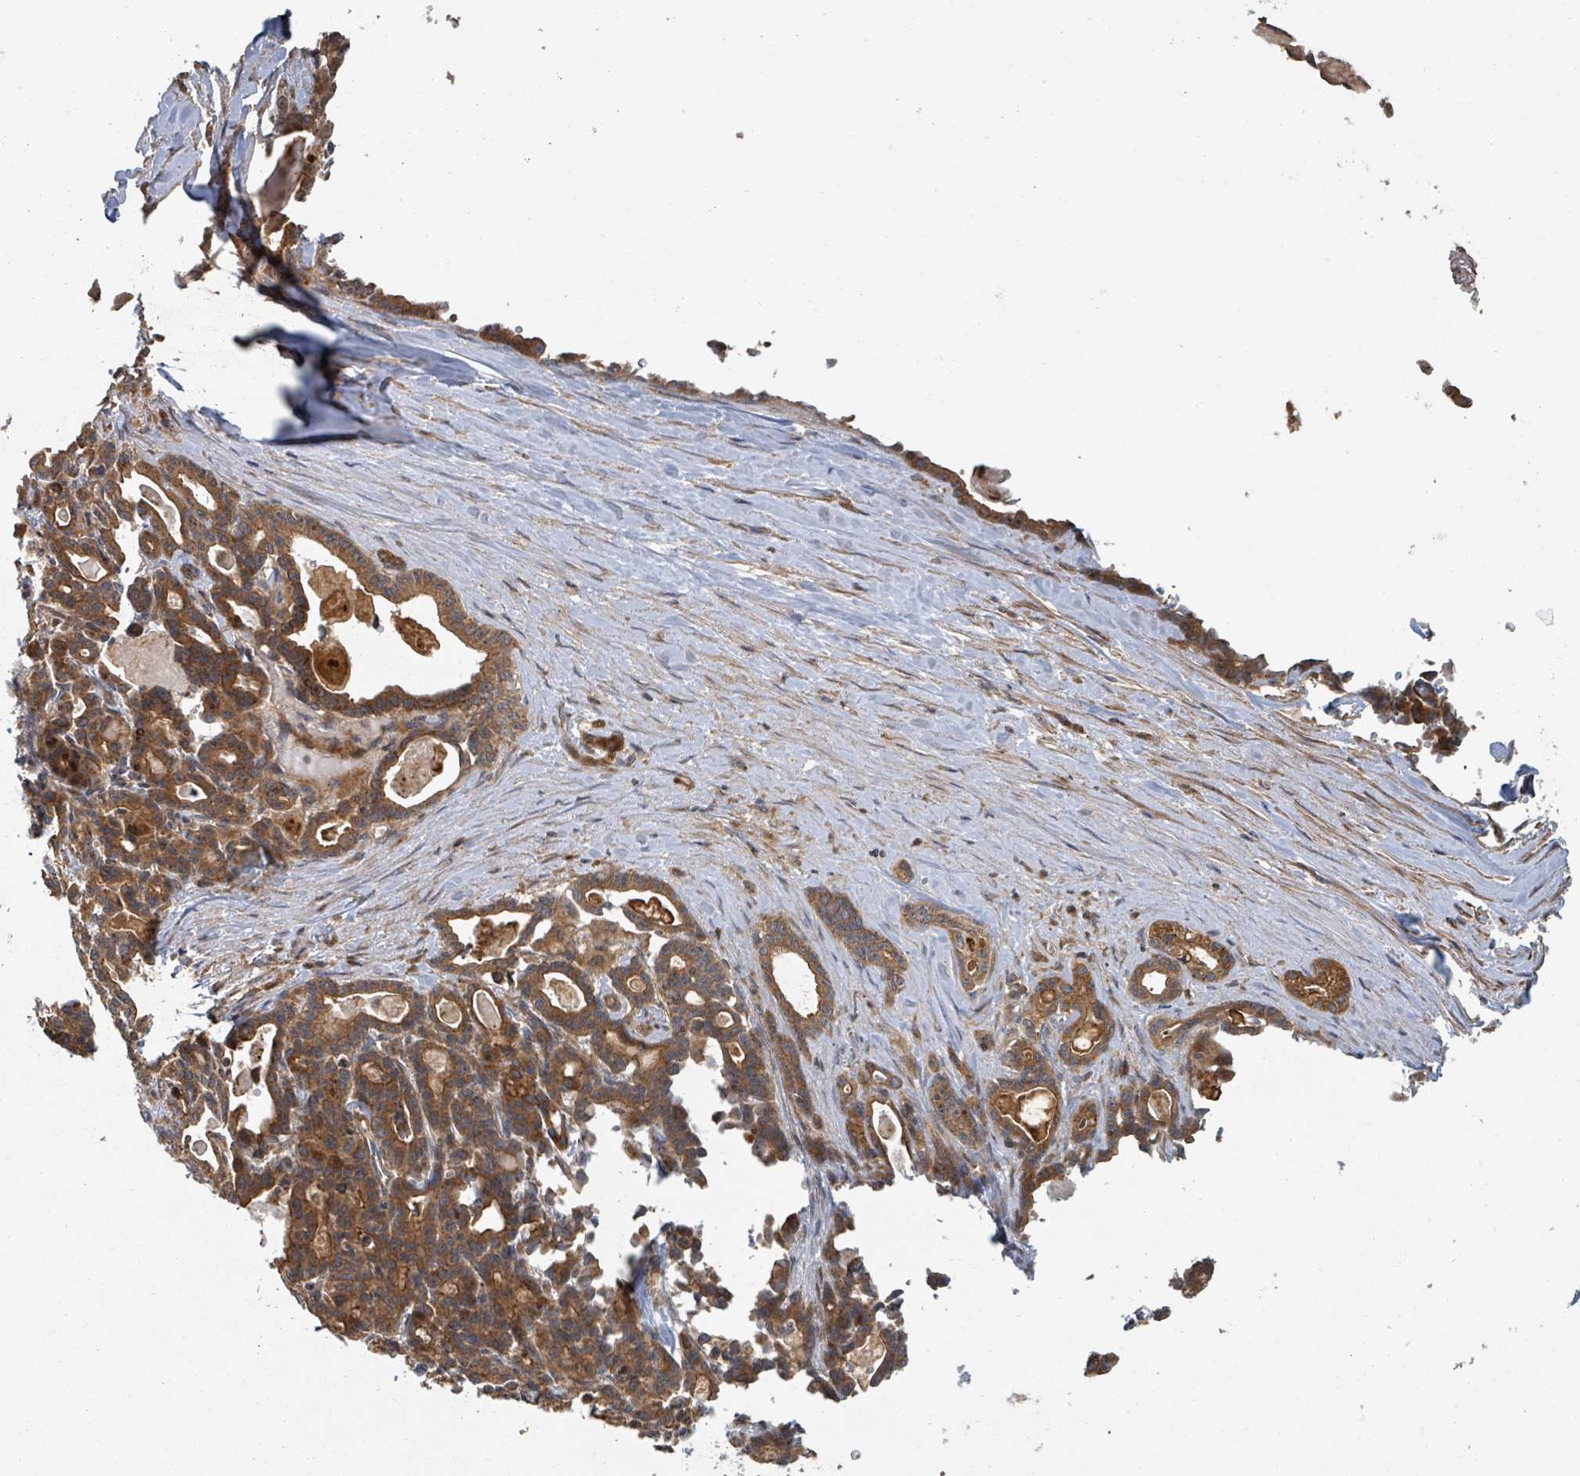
{"staining": {"intensity": "moderate", "quantity": ">75%", "location": "cytoplasmic/membranous"}, "tissue": "pancreatic cancer", "cell_type": "Tumor cells", "image_type": "cancer", "snomed": [{"axis": "morphology", "description": "Adenocarcinoma, NOS"}, {"axis": "topography", "description": "Pancreas"}], "caption": "Immunohistochemical staining of human pancreatic cancer (adenocarcinoma) shows medium levels of moderate cytoplasmic/membranous protein staining in about >75% of tumor cells.", "gene": "DPM1", "patient": {"sex": "male", "age": 63}}